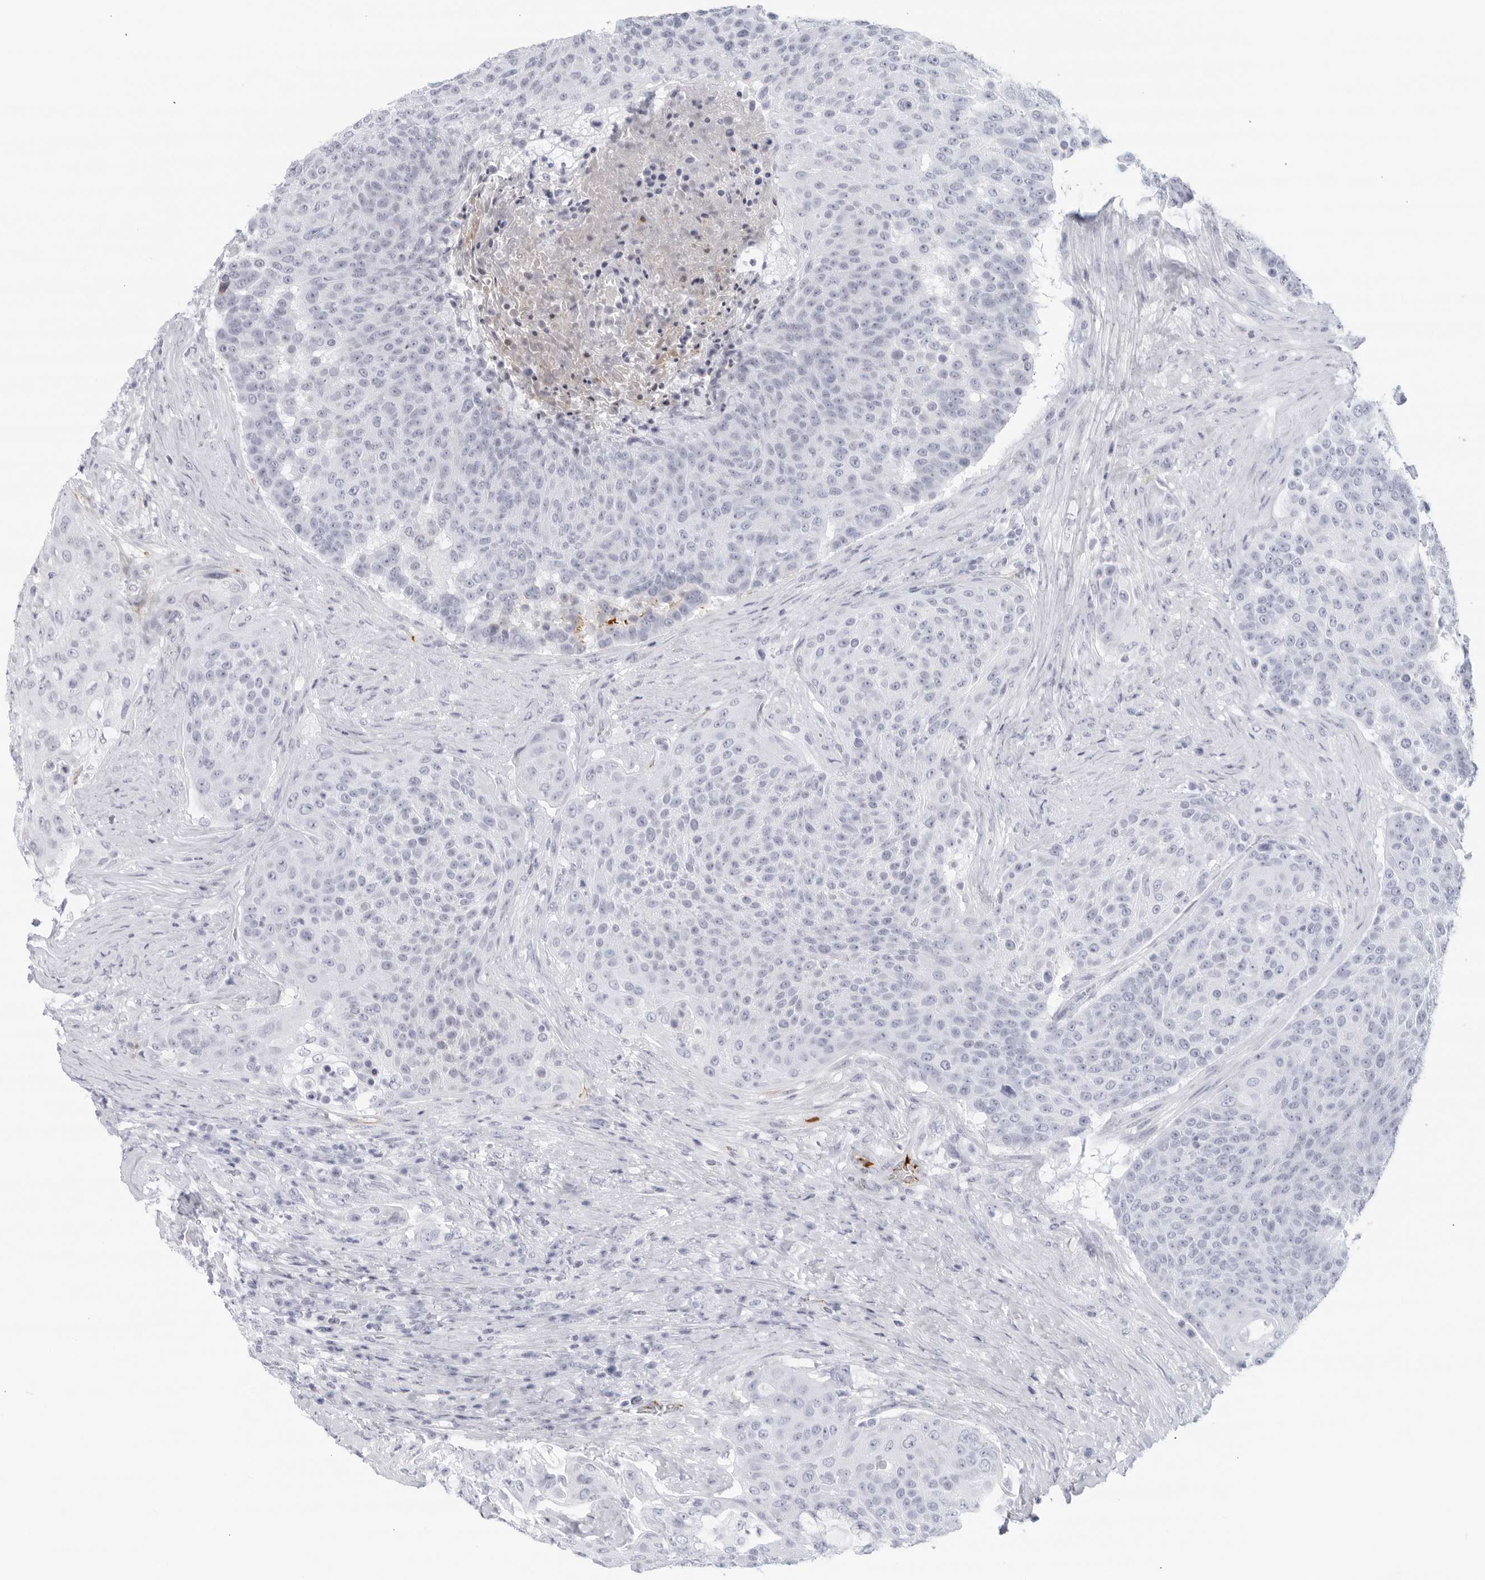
{"staining": {"intensity": "negative", "quantity": "none", "location": "none"}, "tissue": "urothelial cancer", "cell_type": "Tumor cells", "image_type": "cancer", "snomed": [{"axis": "morphology", "description": "Urothelial carcinoma, High grade"}, {"axis": "topography", "description": "Urinary bladder"}], "caption": "Protein analysis of urothelial cancer exhibits no significant positivity in tumor cells.", "gene": "FGG", "patient": {"sex": "female", "age": 63}}